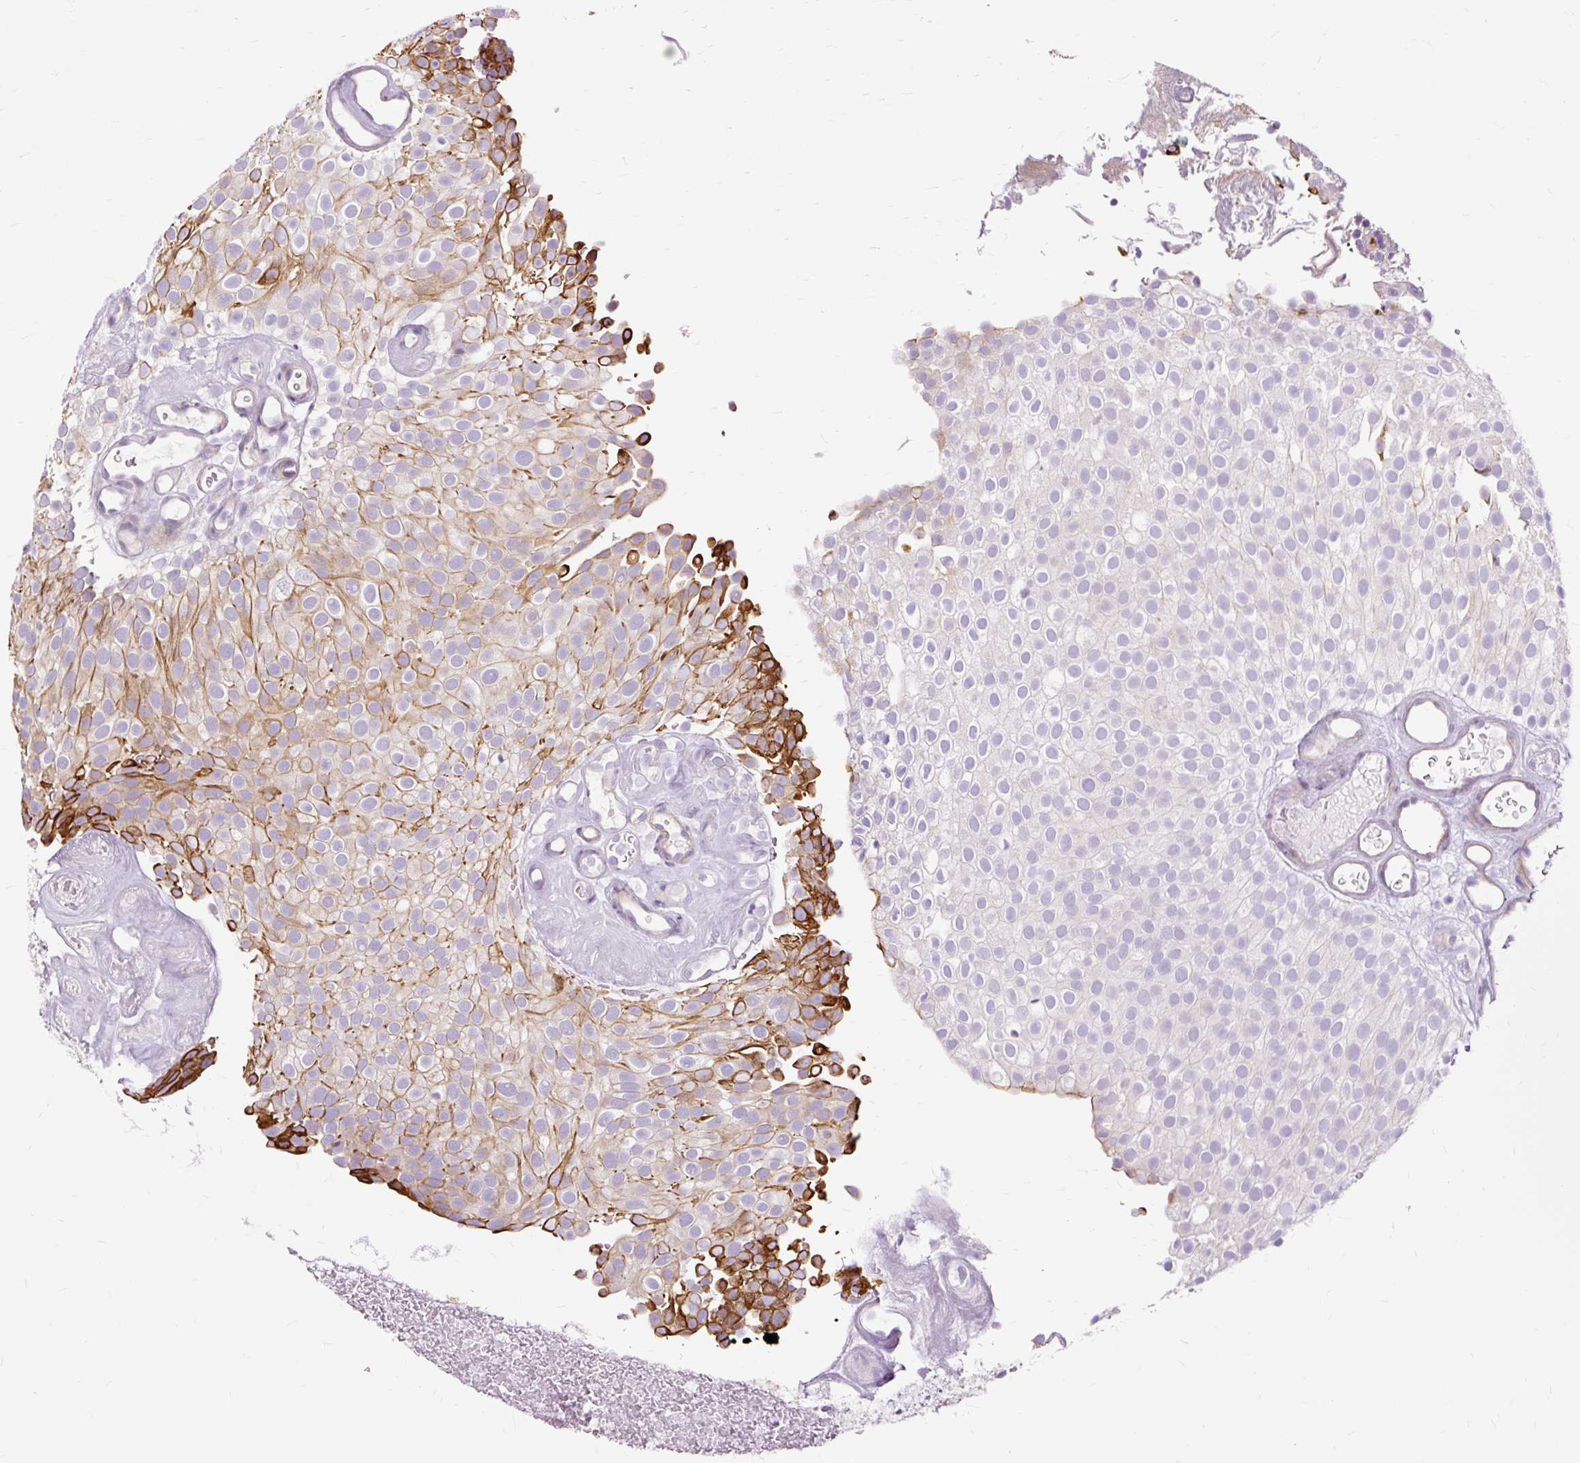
{"staining": {"intensity": "strong", "quantity": "<25%", "location": "cytoplasmic/membranous"}, "tissue": "urothelial cancer", "cell_type": "Tumor cells", "image_type": "cancer", "snomed": [{"axis": "morphology", "description": "Urothelial carcinoma, Low grade"}, {"axis": "topography", "description": "Urinary bladder"}], "caption": "Tumor cells demonstrate medium levels of strong cytoplasmic/membranous positivity in about <25% of cells in human urothelial carcinoma (low-grade).", "gene": "DCTN4", "patient": {"sex": "male", "age": 78}}